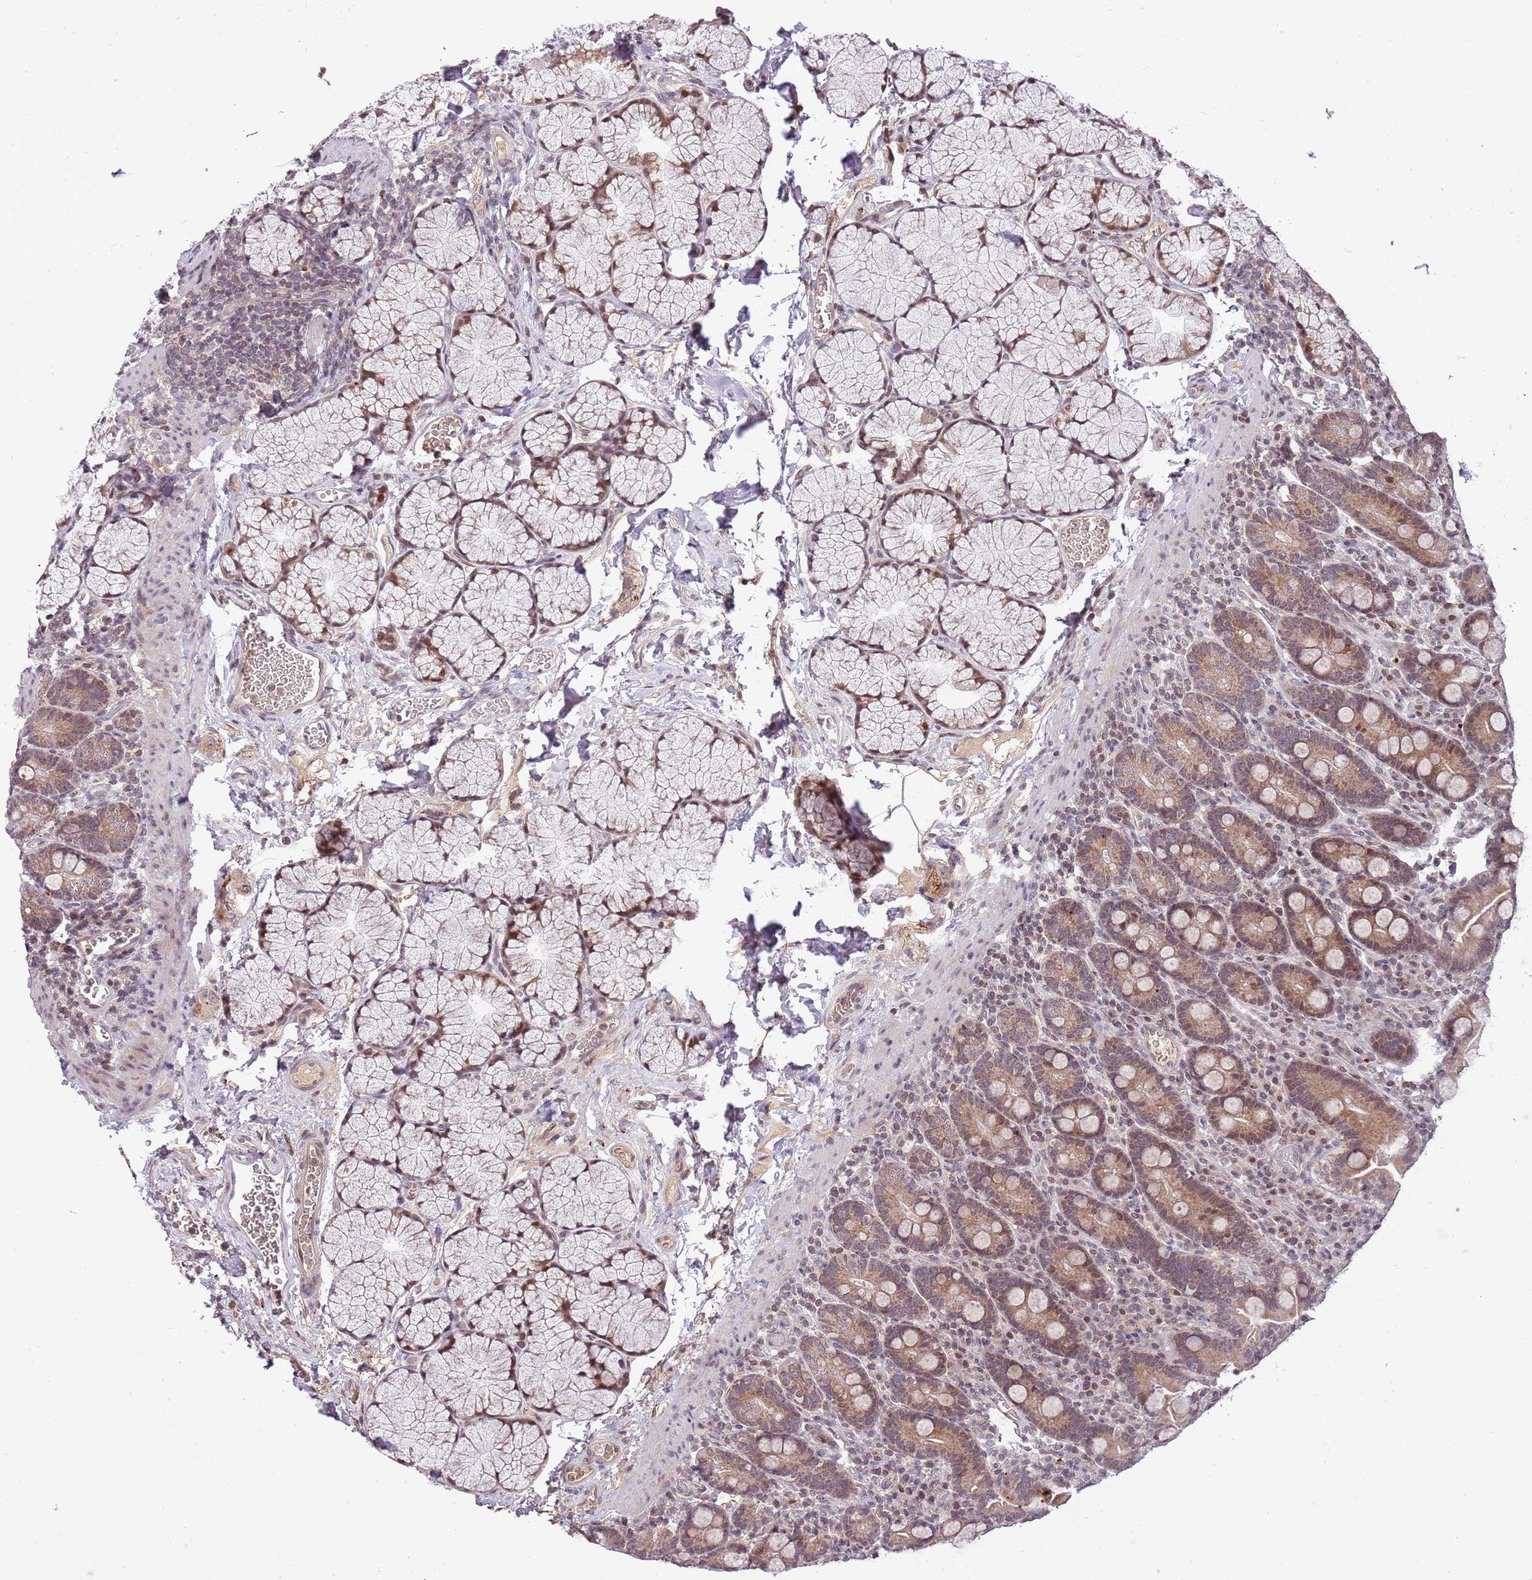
{"staining": {"intensity": "moderate", "quantity": ">75%", "location": "cytoplasmic/membranous,nuclear"}, "tissue": "duodenum", "cell_type": "Glandular cells", "image_type": "normal", "snomed": [{"axis": "morphology", "description": "Normal tissue, NOS"}, {"axis": "topography", "description": "Duodenum"}], "caption": "Moderate cytoplasmic/membranous,nuclear staining is appreciated in about >75% of glandular cells in benign duodenum. The staining was performed using DAB (3,3'-diaminobenzidine) to visualize the protein expression in brown, while the nuclei were stained in blue with hematoxylin (Magnification: 20x).", "gene": "SAMSN1", "patient": {"sex": "male", "age": 35}}